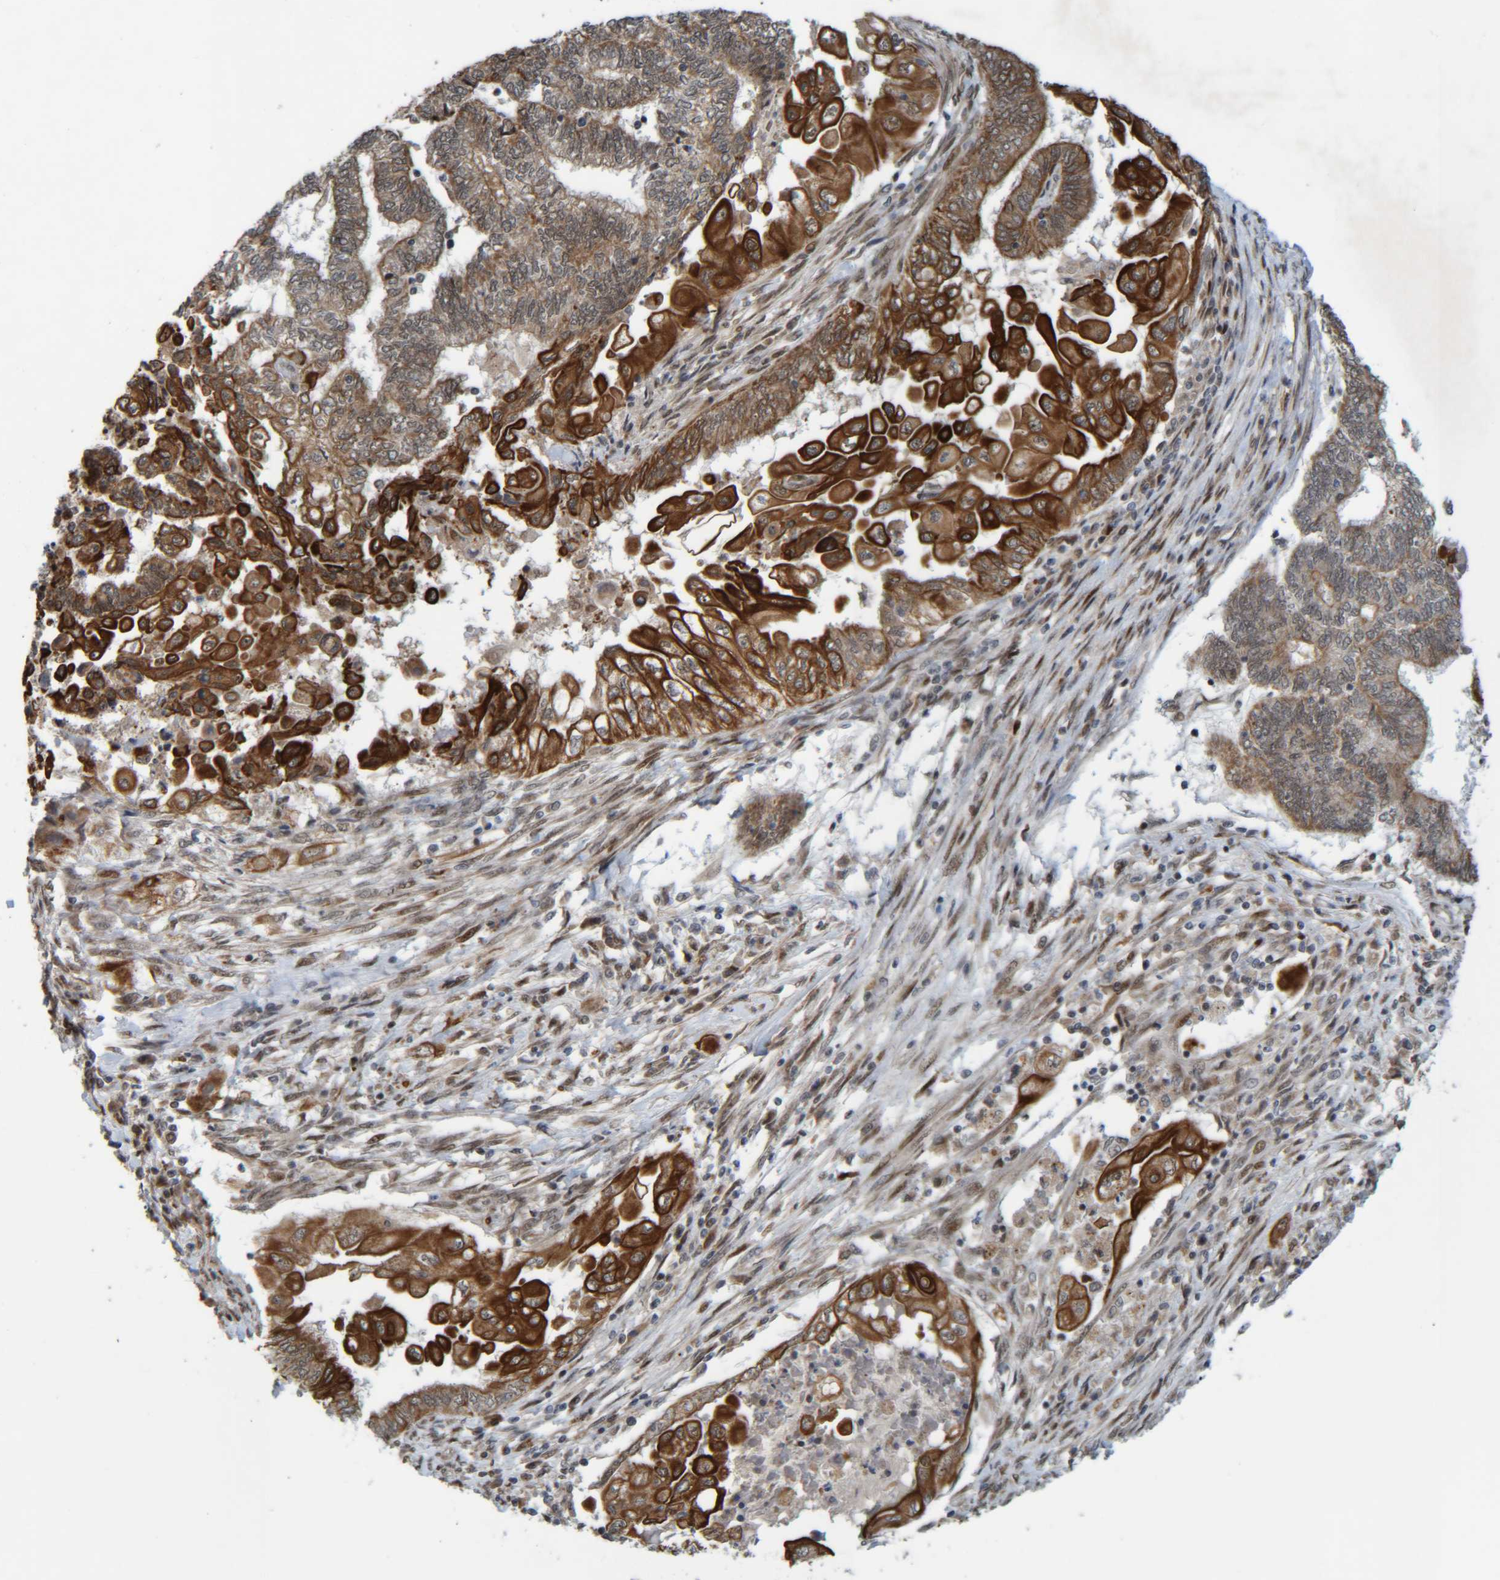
{"staining": {"intensity": "strong", "quantity": "25%-75%", "location": "cytoplasmic/membranous"}, "tissue": "endometrial cancer", "cell_type": "Tumor cells", "image_type": "cancer", "snomed": [{"axis": "morphology", "description": "Adenocarcinoma, NOS"}, {"axis": "topography", "description": "Uterus"}, {"axis": "topography", "description": "Endometrium"}], "caption": "DAB immunohistochemical staining of human endometrial cancer (adenocarcinoma) exhibits strong cytoplasmic/membranous protein staining in approximately 25%-75% of tumor cells.", "gene": "CCDC57", "patient": {"sex": "female", "age": 70}}